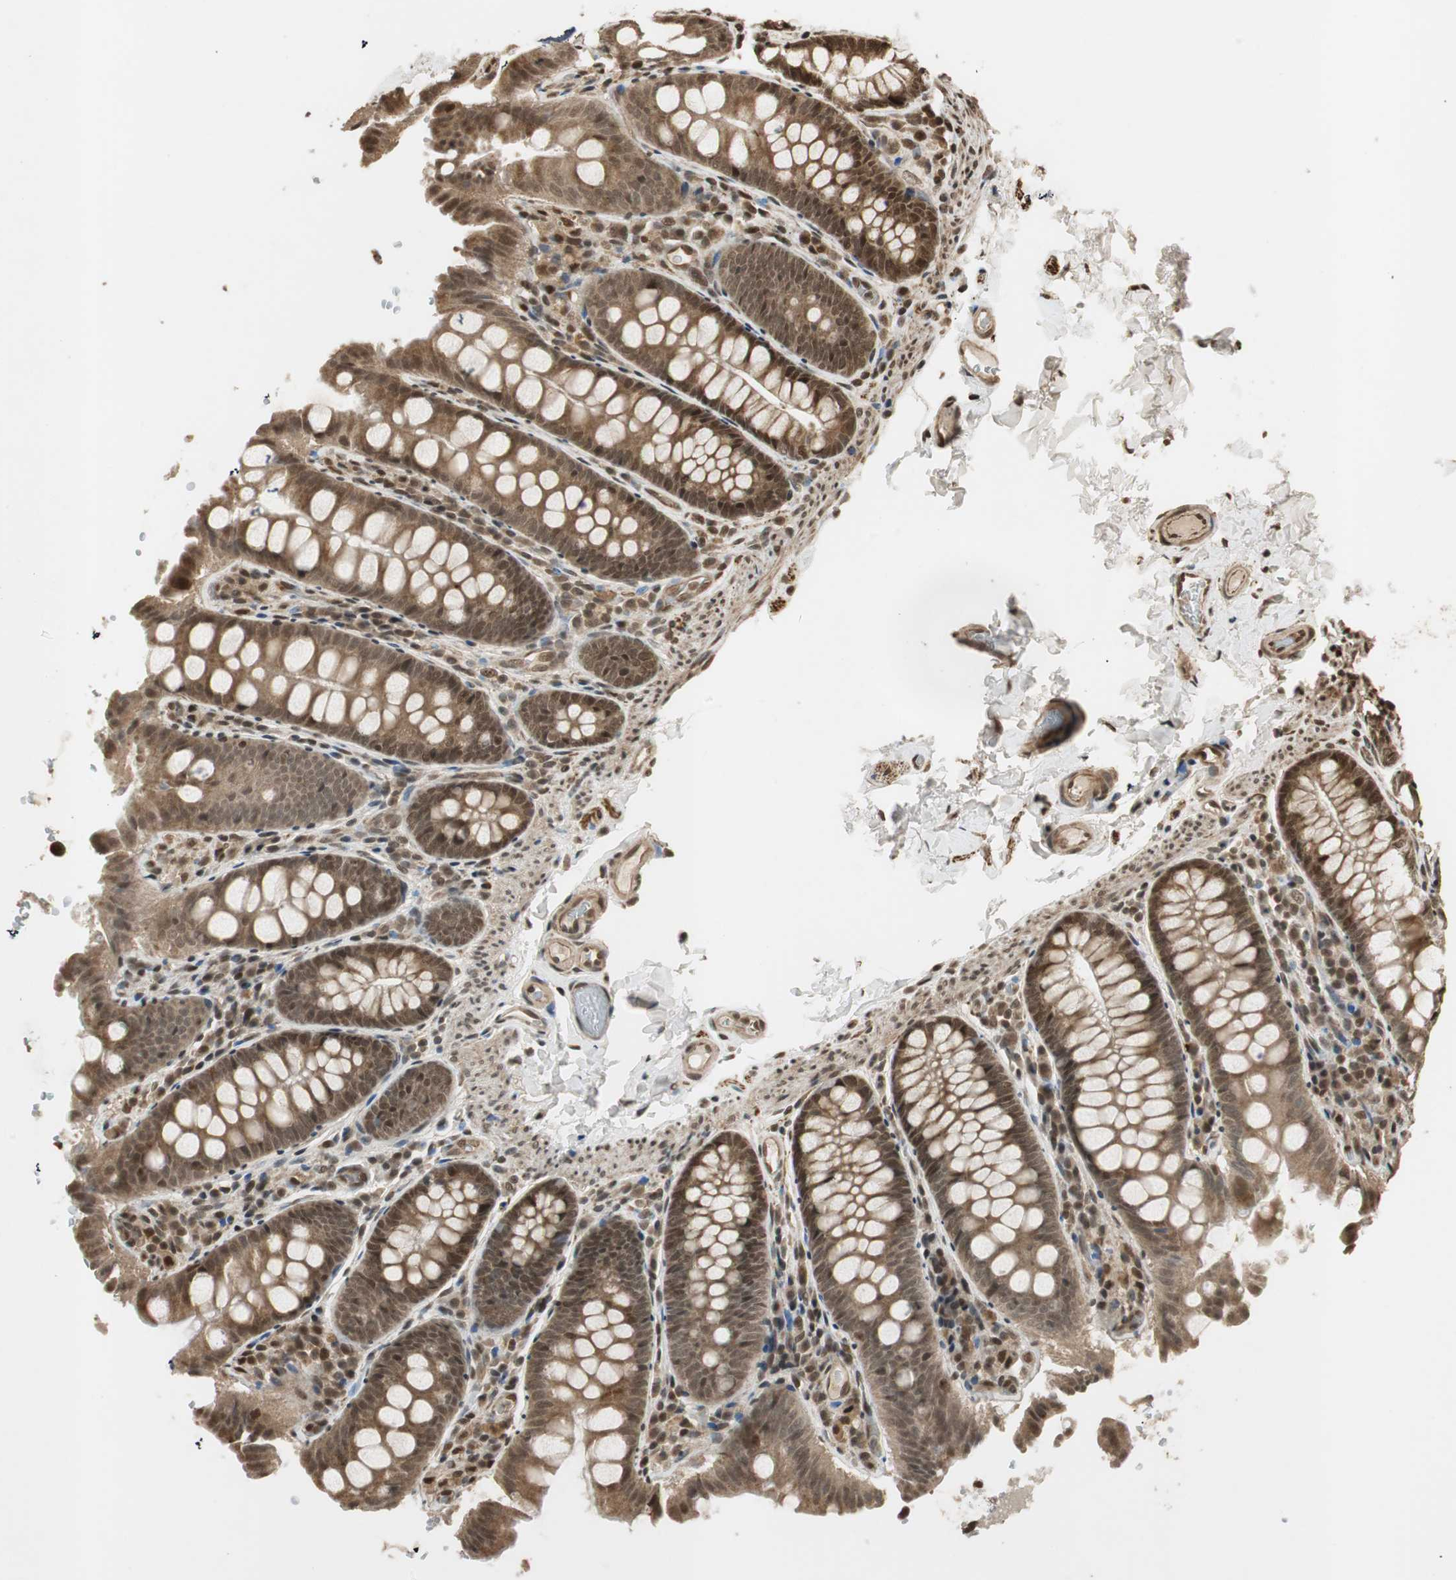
{"staining": {"intensity": "moderate", "quantity": ">75%", "location": "cytoplasmic/membranous,nuclear"}, "tissue": "colon", "cell_type": "Endothelial cells", "image_type": "normal", "snomed": [{"axis": "morphology", "description": "Normal tissue, NOS"}, {"axis": "topography", "description": "Colon"}], "caption": "Benign colon displays moderate cytoplasmic/membranous,nuclear positivity in approximately >75% of endothelial cells, visualized by immunohistochemistry.", "gene": "RPA3", "patient": {"sex": "female", "age": 61}}